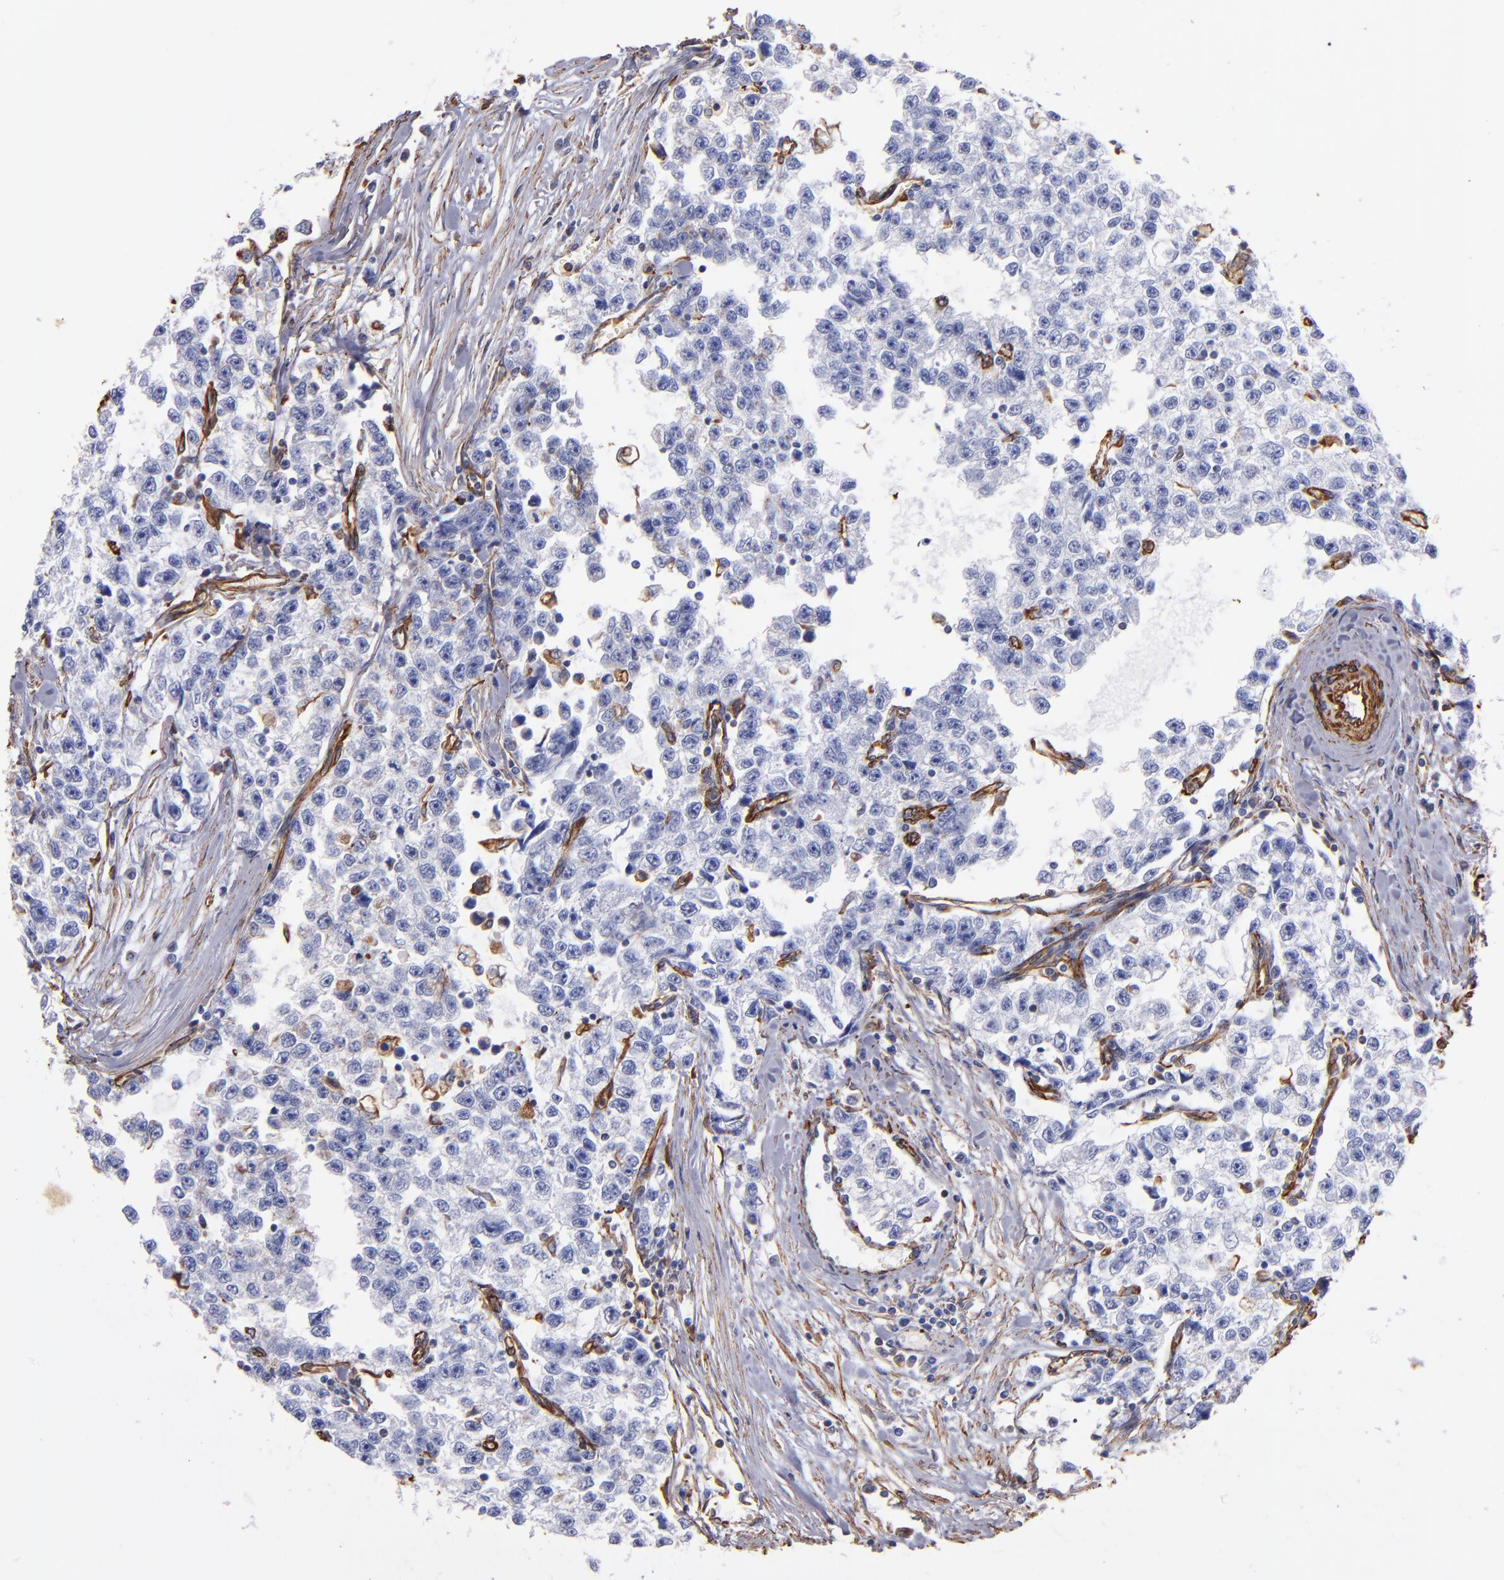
{"staining": {"intensity": "negative", "quantity": "none", "location": "none"}, "tissue": "testis cancer", "cell_type": "Tumor cells", "image_type": "cancer", "snomed": [{"axis": "morphology", "description": "Seminoma, NOS"}, {"axis": "morphology", "description": "Carcinoma, Embryonal, NOS"}, {"axis": "topography", "description": "Testis"}], "caption": "The micrograph reveals no staining of tumor cells in testis cancer.", "gene": "VIM", "patient": {"sex": "male", "age": 30}}